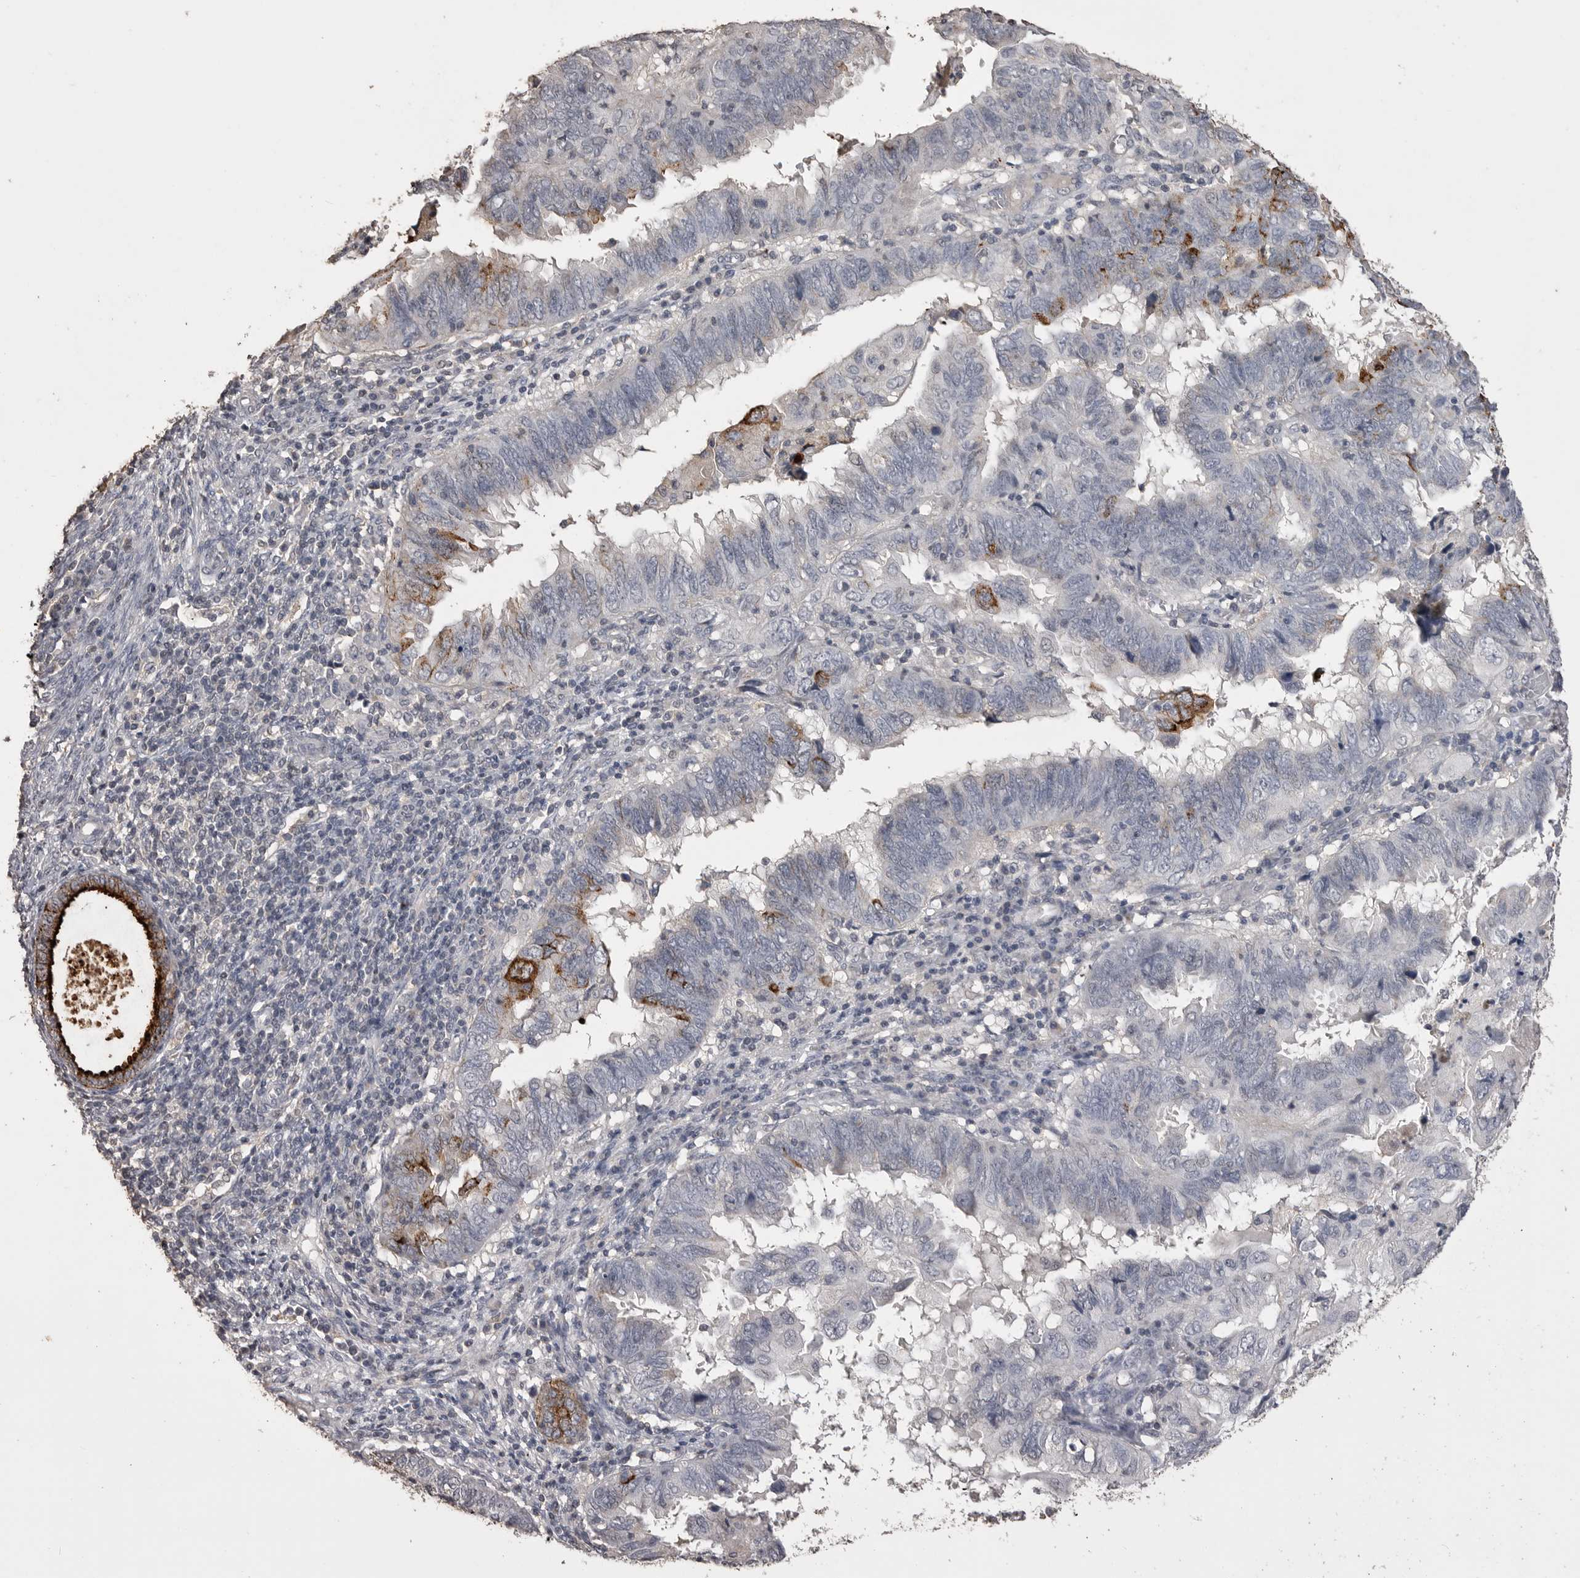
{"staining": {"intensity": "moderate", "quantity": "<25%", "location": "cytoplasmic/membranous"}, "tissue": "endometrial cancer", "cell_type": "Tumor cells", "image_type": "cancer", "snomed": [{"axis": "morphology", "description": "Adenocarcinoma, NOS"}, {"axis": "topography", "description": "Uterus"}], "caption": "Endometrial adenocarcinoma tissue exhibits moderate cytoplasmic/membranous expression in approximately <25% of tumor cells (IHC, brightfield microscopy, high magnification).", "gene": "MMP7", "patient": {"sex": "female", "age": 77}}